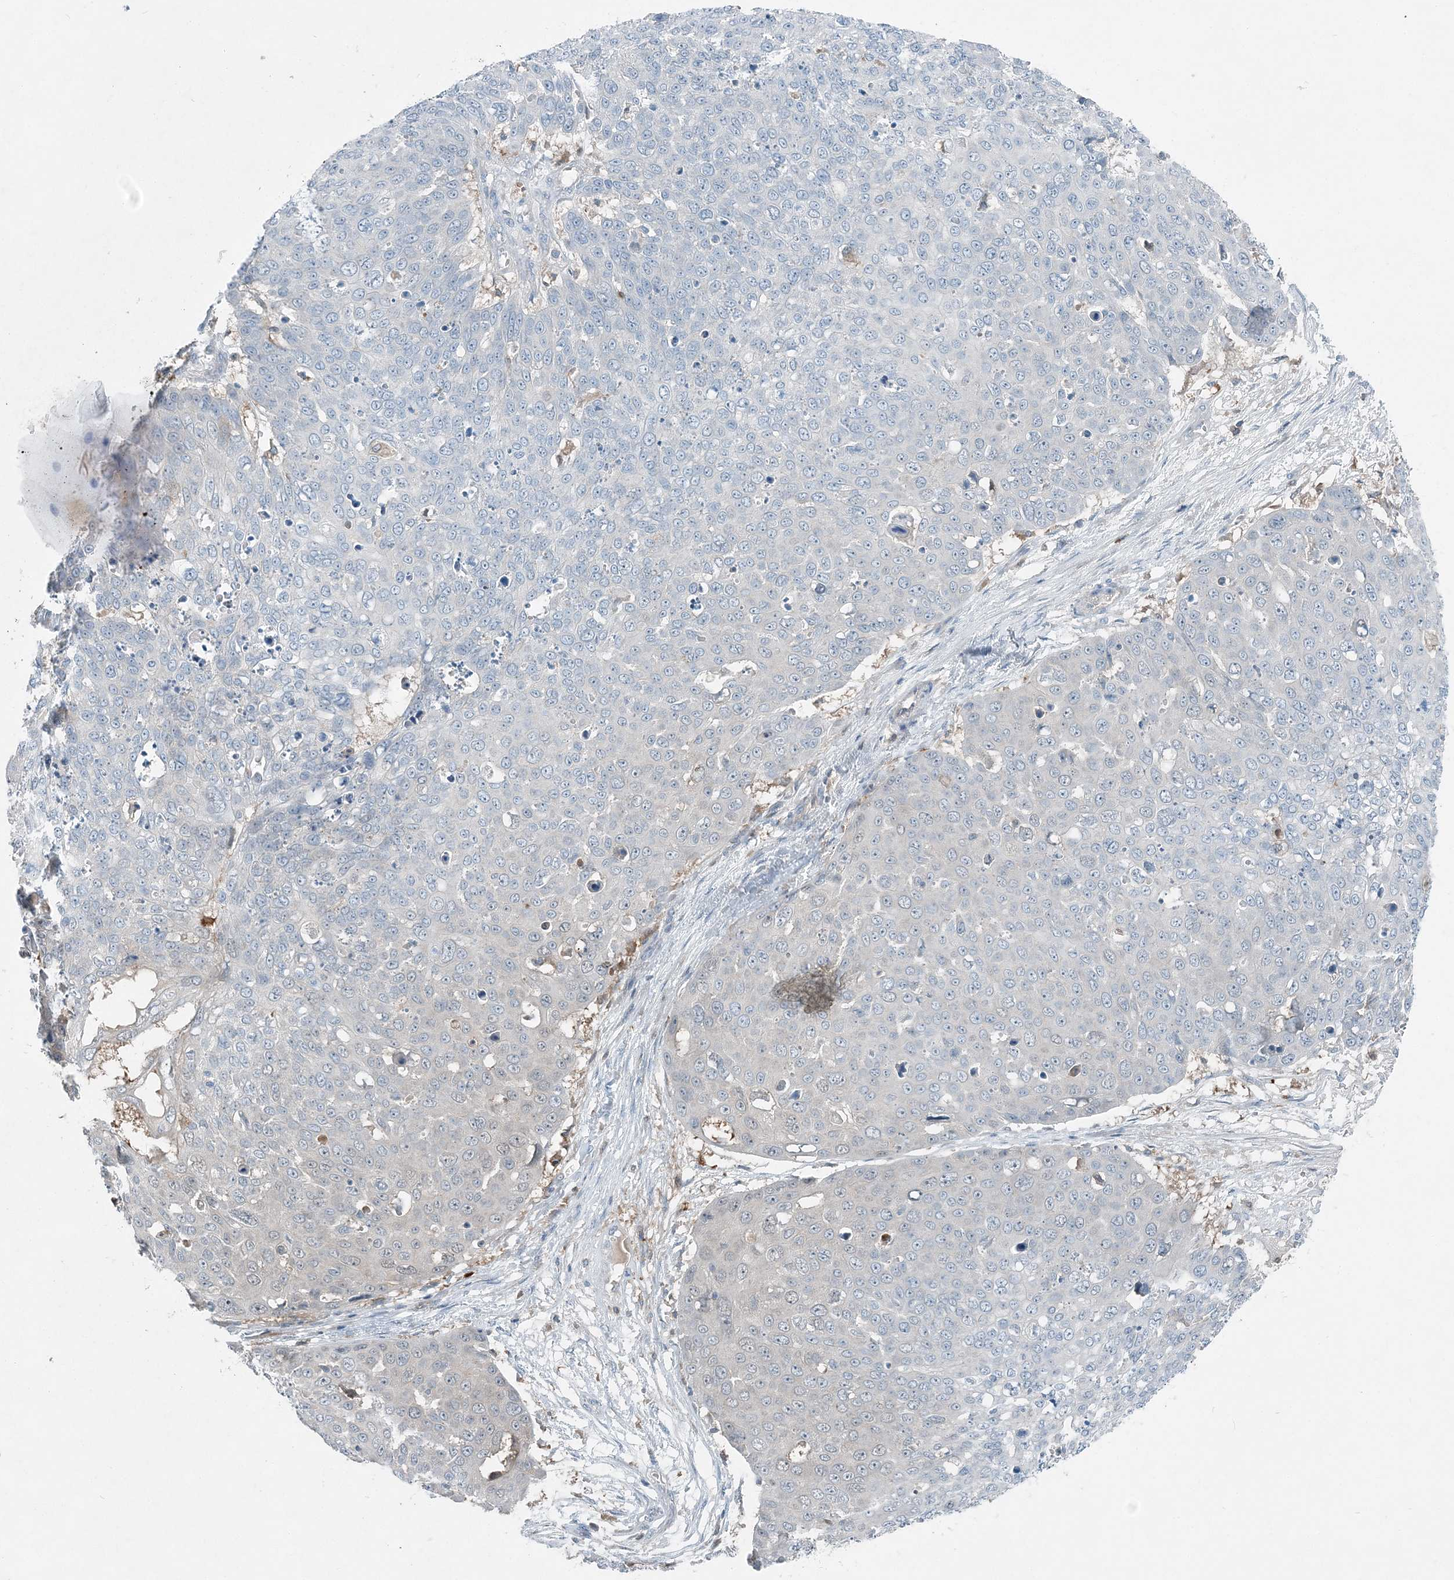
{"staining": {"intensity": "negative", "quantity": "none", "location": "none"}, "tissue": "skin cancer", "cell_type": "Tumor cells", "image_type": "cancer", "snomed": [{"axis": "morphology", "description": "Squamous cell carcinoma, NOS"}, {"axis": "topography", "description": "Skin"}], "caption": "There is no significant positivity in tumor cells of skin squamous cell carcinoma. (Immunohistochemistry, brightfield microscopy, high magnification).", "gene": "ARMH1", "patient": {"sex": "male", "age": 71}}